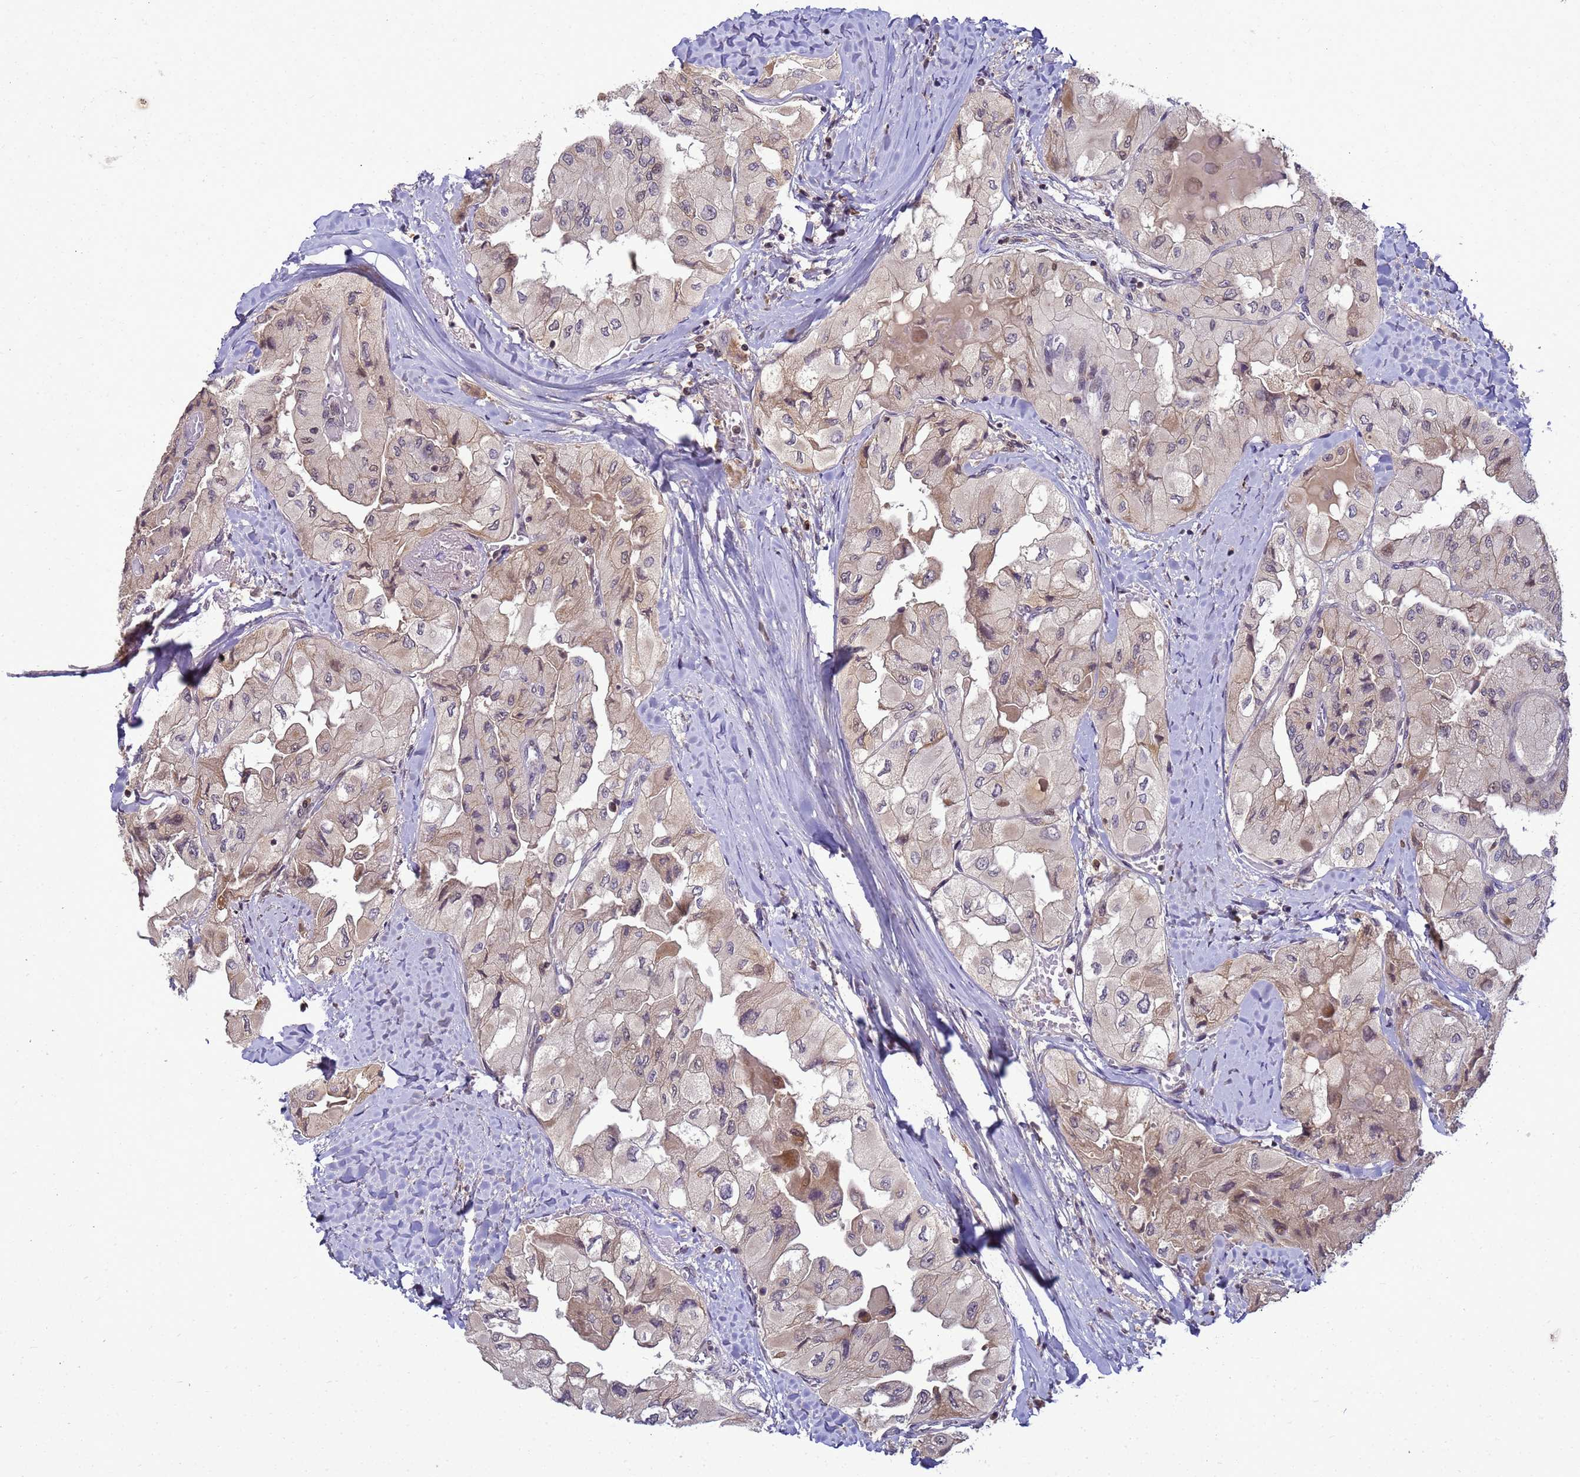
{"staining": {"intensity": "weak", "quantity": "<25%", "location": "cytoplasmic/membranous,nuclear"}, "tissue": "thyroid cancer", "cell_type": "Tumor cells", "image_type": "cancer", "snomed": [{"axis": "morphology", "description": "Normal tissue, NOS"}, {"axis": "morphology", "description": "Papillary adenocarcinoma, NOS"}, {"axis": "topography", "description": "Thyroid gland"}], "caption": "Photomicrograph shows no protein expression in tumor cells of thyroid papillary adenocarcinoma tissue.", "gene": "TMEM74B", "patient": {"sex": "female", "age": 59}}